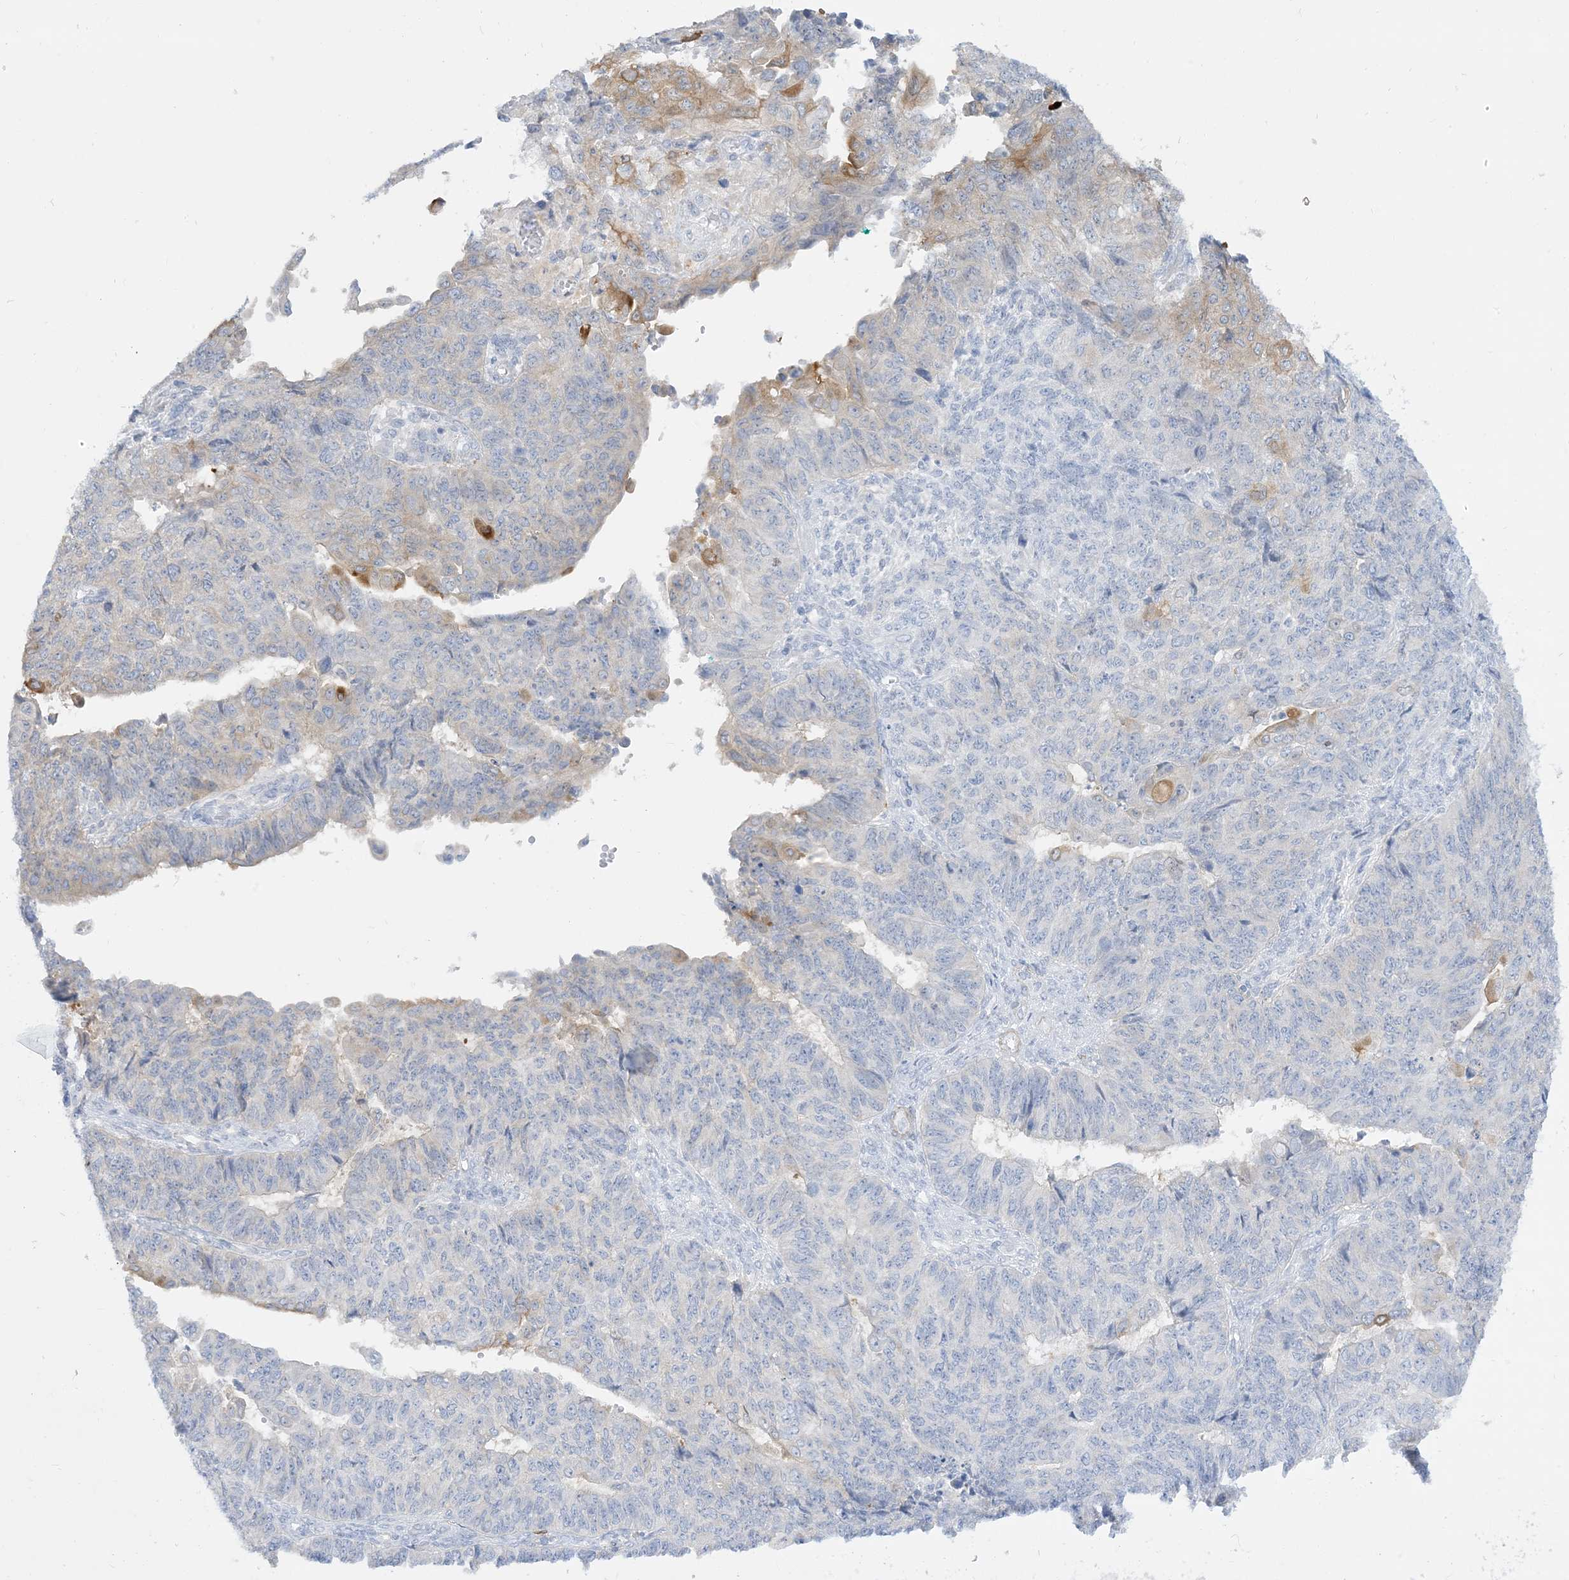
{"staining": {"intensity": "moderate", "quantity": "<25%", "location": "cytoplasmic/membranous"}, "tissue": "endometrial cancer", "cell_type": "Tumor cells", "image_type": "cancer", "snomed": [{"axis": "morphology", "description": "Adenocarcinoma, NOS"}, {"axis": "topography", "description": "Endometrium"}], "caption": "This is an image of immunohistochemistry staining of endometrial adenocarcinoma, which shows moderate staining in the cytoplasmic/membranous of tumor cells.", "gene": "MARS2", "patient": {"sex": "female", "age": 32}}